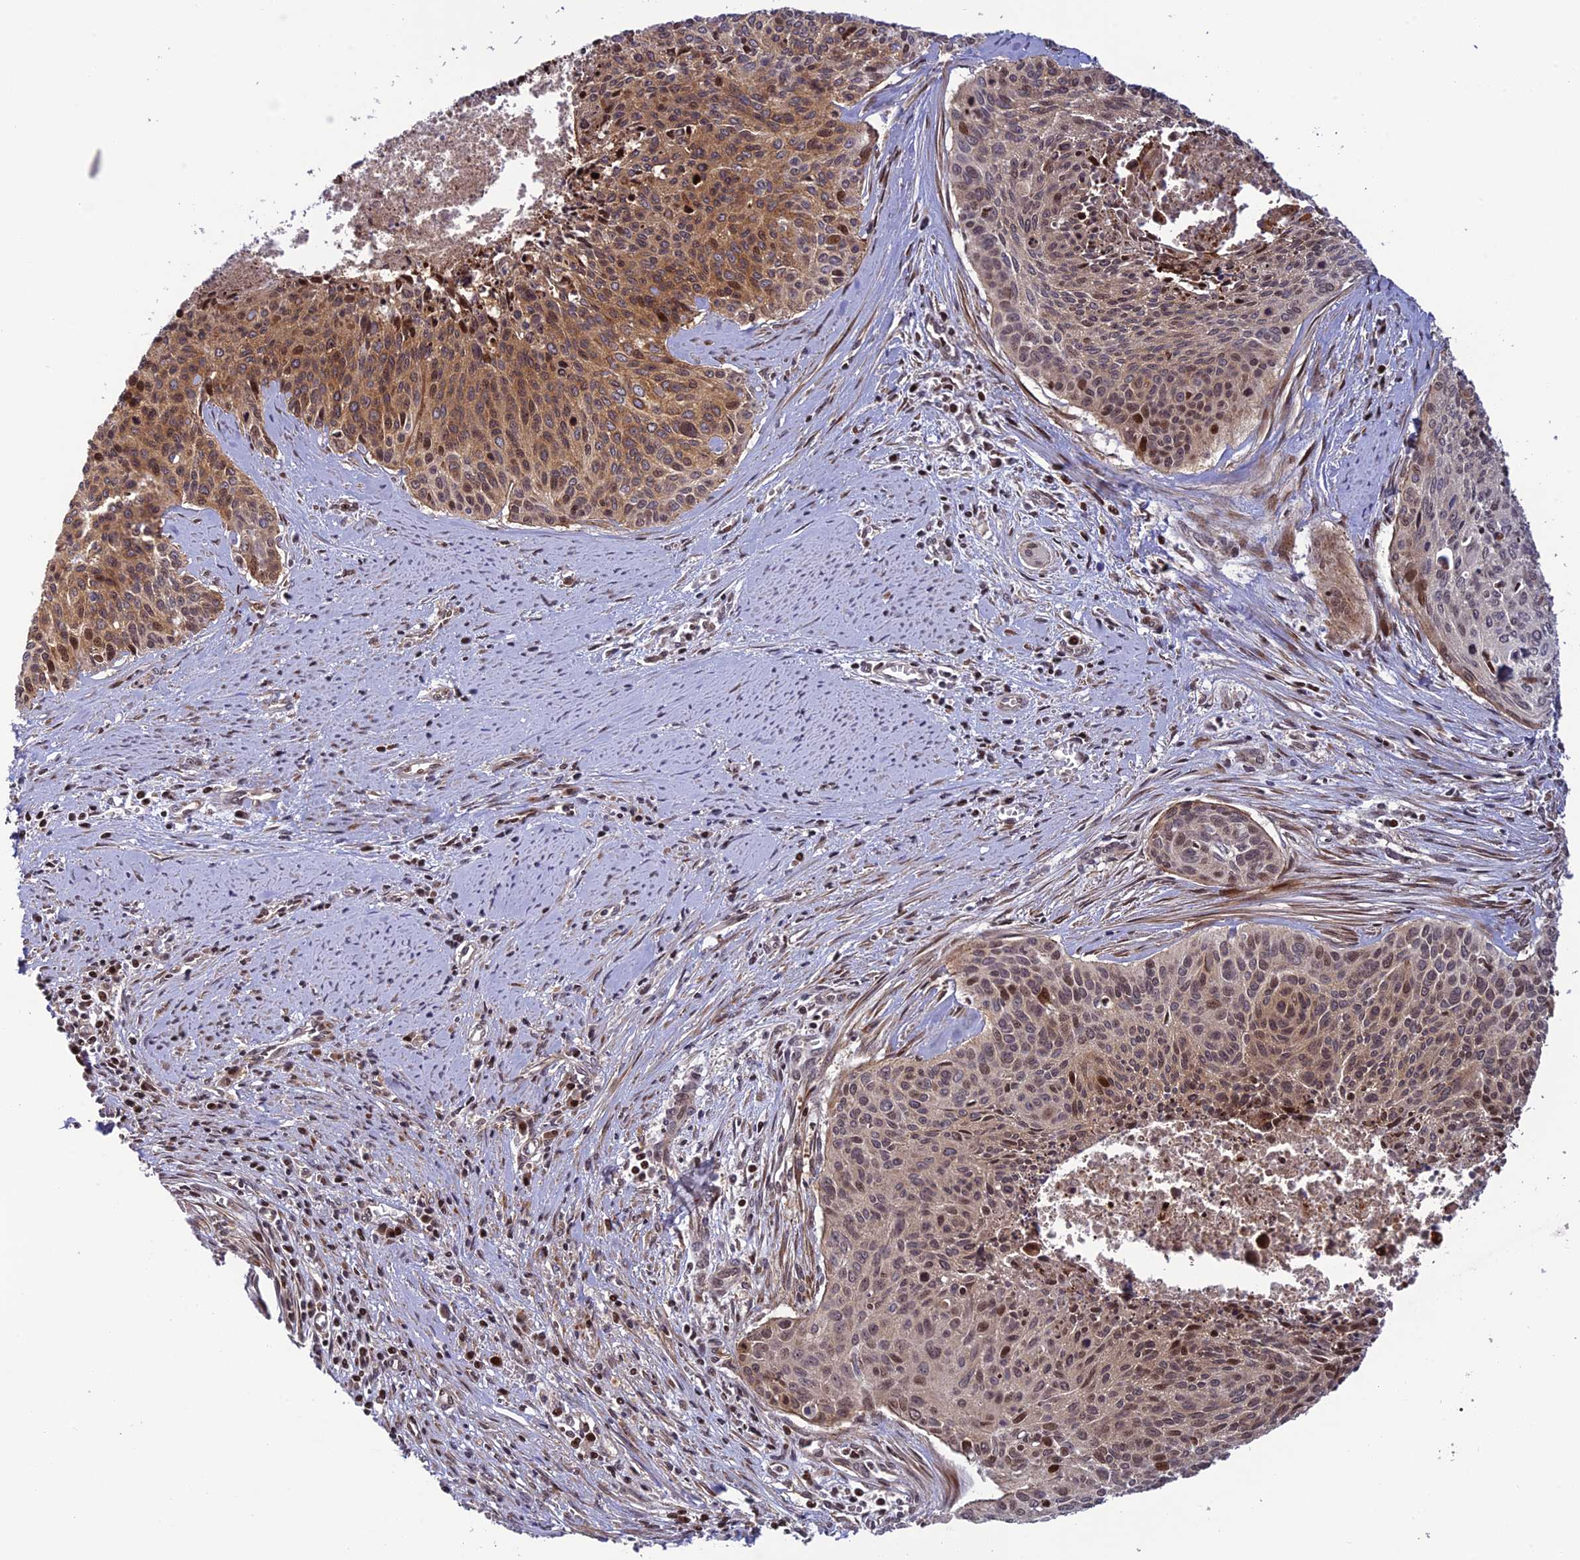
{"staining": {"intensity": "moderate", "quantity": ">75%", "location": "cytoplasmic/membranous,nuclear"}, "tissue": "cervical cancer", "cell_type": "Tumor cells", "image_type": "cancer", "snomed": [{"axis": "morphology", "description": "Squamous cell carcinoma, NOS"}, {"axis": "topography", "description": "Cervix"}], "caption": "Immunohistochemistry (IHC) photomicrograph of cervical cancer (squamous cell carcinoma) stained for a protein (brown), which reveals medium levels of moderate cytoplasmic/membranous and nuclear staining in about >75% of tumor cells.", "gene": "SMIM7", "patient": {"sex": "female", "age": 55}}